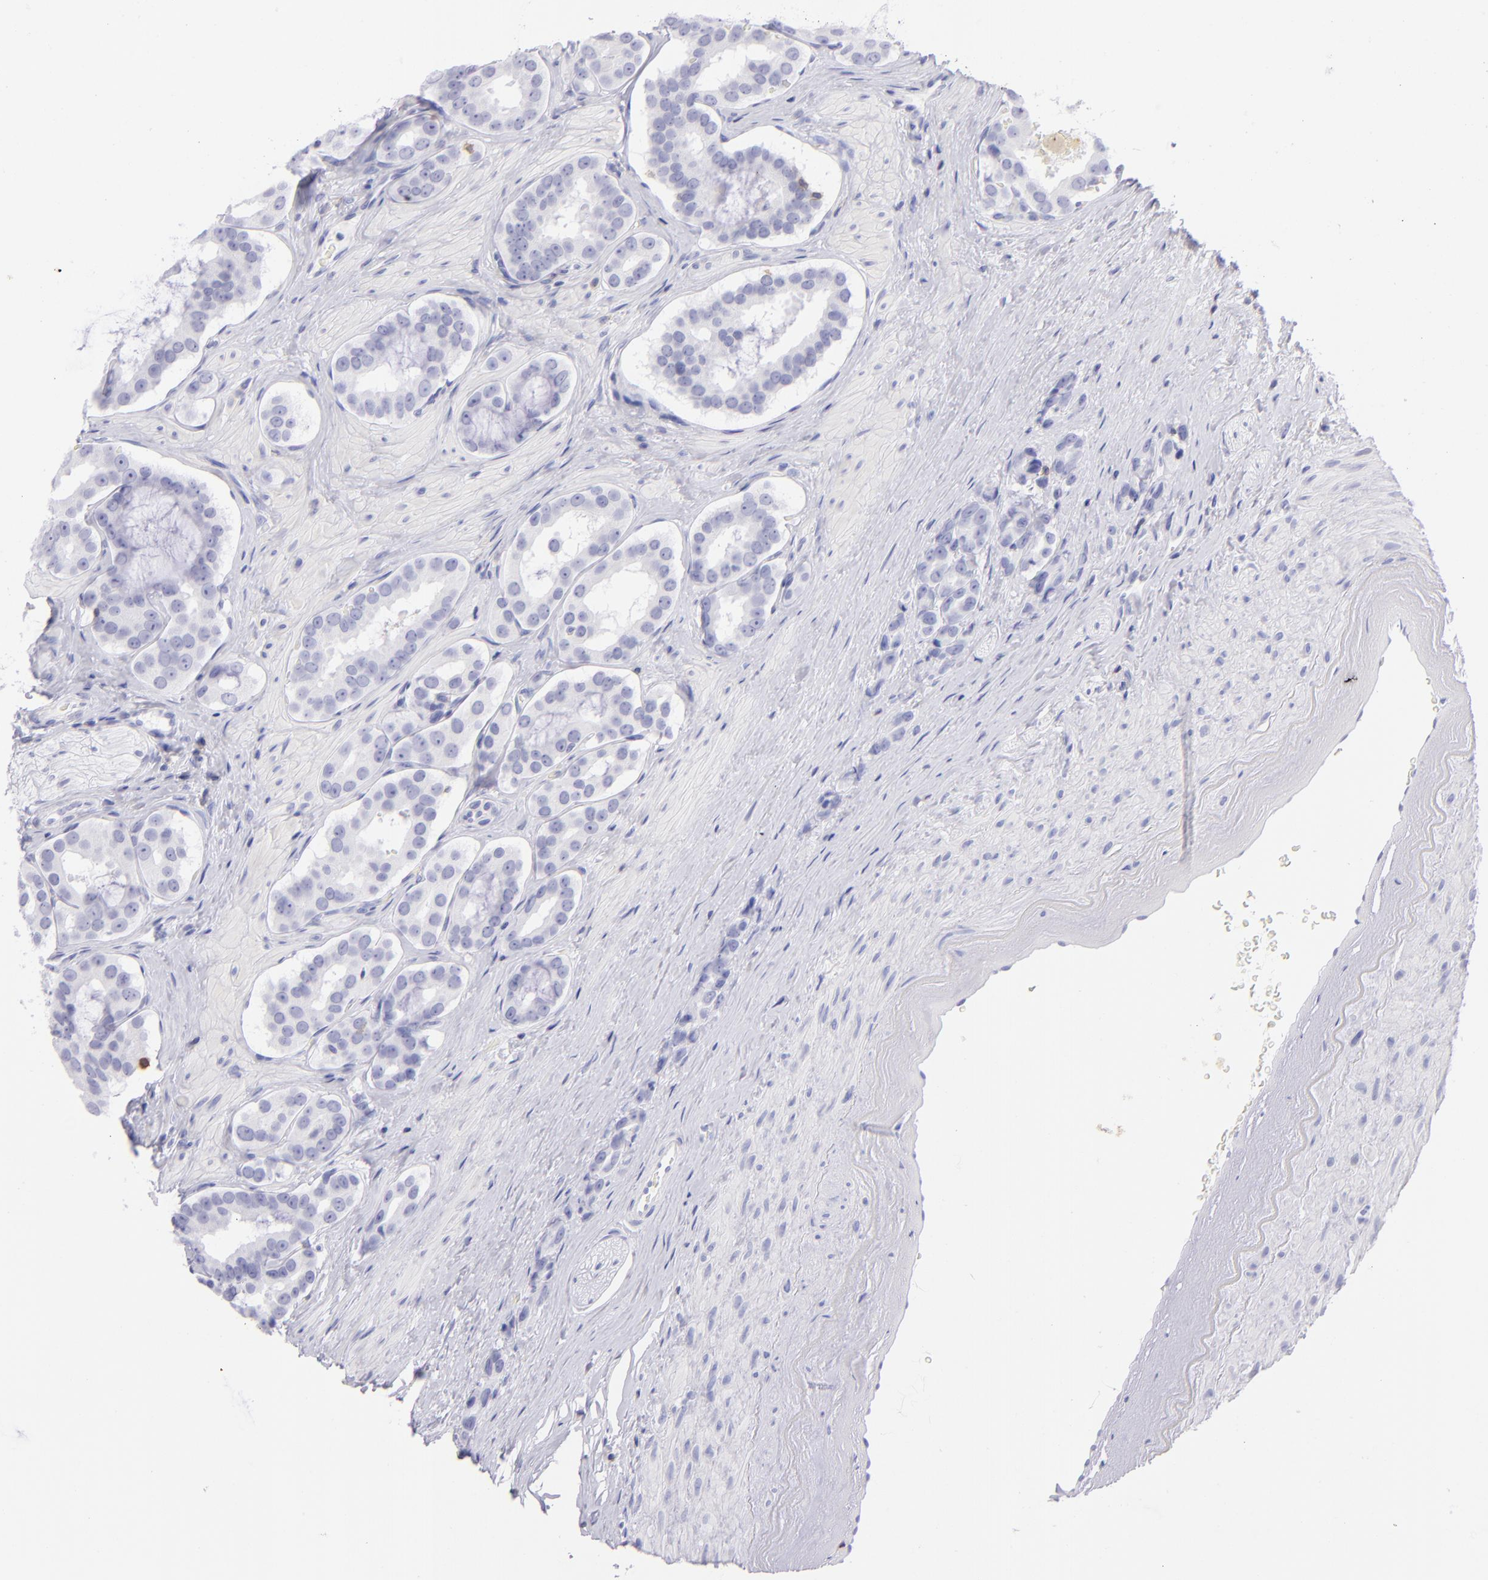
{"staining": {"intensity": "negative", "quantity": "none", "location": "none"}, "tissue": "prostate cancer", "cell_type": "Tumor cells", "image_type": "cancer", "snomed": [{"axis": "morphology", "description": "Adenocarcinoma, Low grade"}, {"axis": "topography", "description": "Prostate"}], "caption": "A photomicrograph of human prostate adenocarcinoma (low-grade) is negative for staining in tumor cells.", "gene": "CD69", "patient": {"sex": "male", "age": 59}}